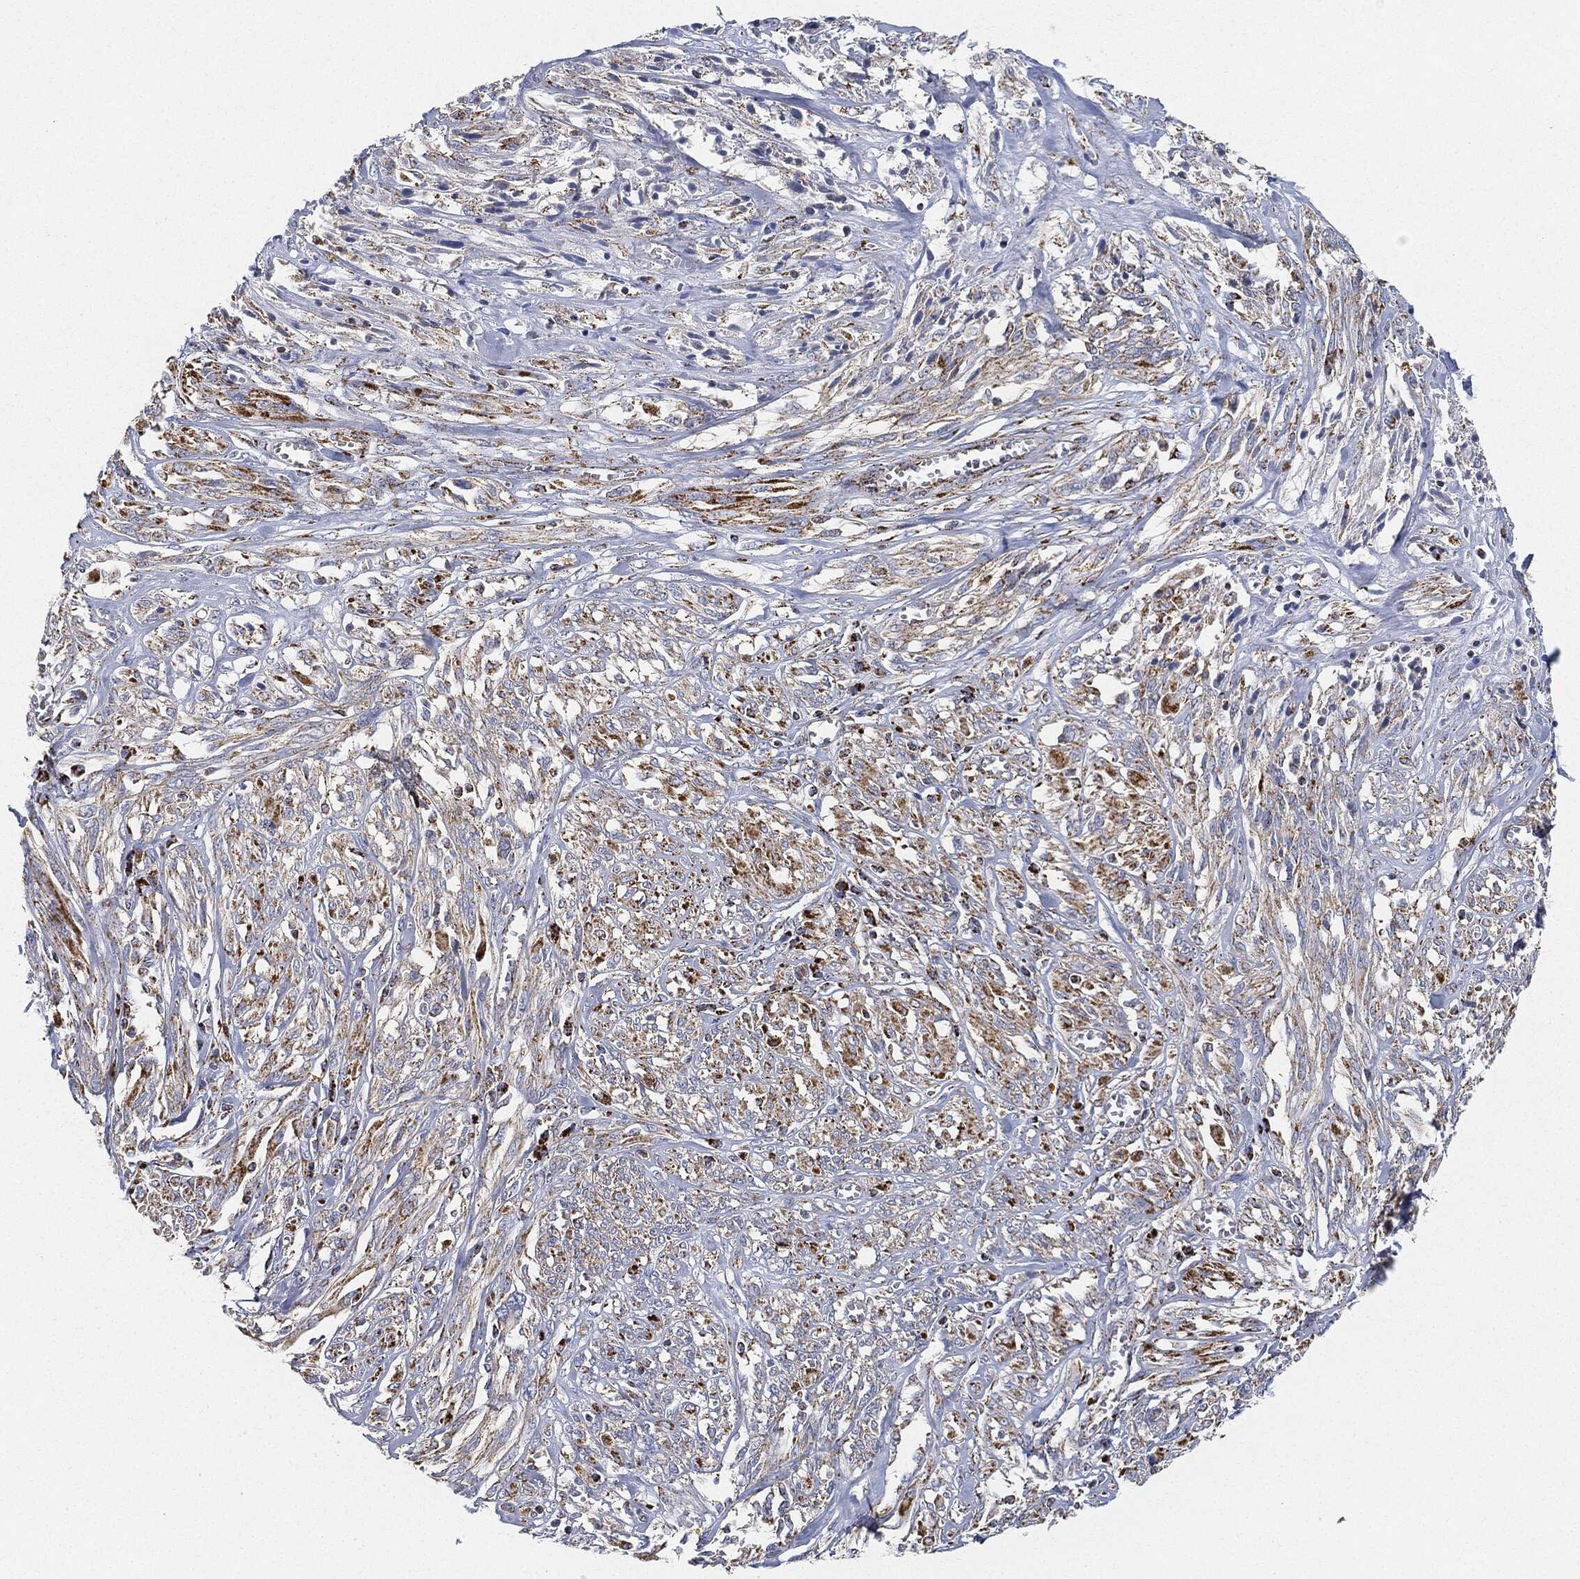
{"staining": {"intensity": "moderate", "quantity": "25%-75%", "location": "cytoplasmic/membranous"}, "tissue": "melanoma", "cell_type": "Tumor cells", "image_type": "cancer", "snomed": [{"axis": "morphology", "description": "Malignant melanoma, NOS"}, {"axis": "topography", "description": "Skin"}], "caption": "The image exhibits staining of melanoma, revealing moderate cytoplasmic/membranous protein staining (brown color) within tumor cells. Nuclei are stained in blue.", "gene": "CAPN15", "patient": {"sex": "female", "age": 91}}